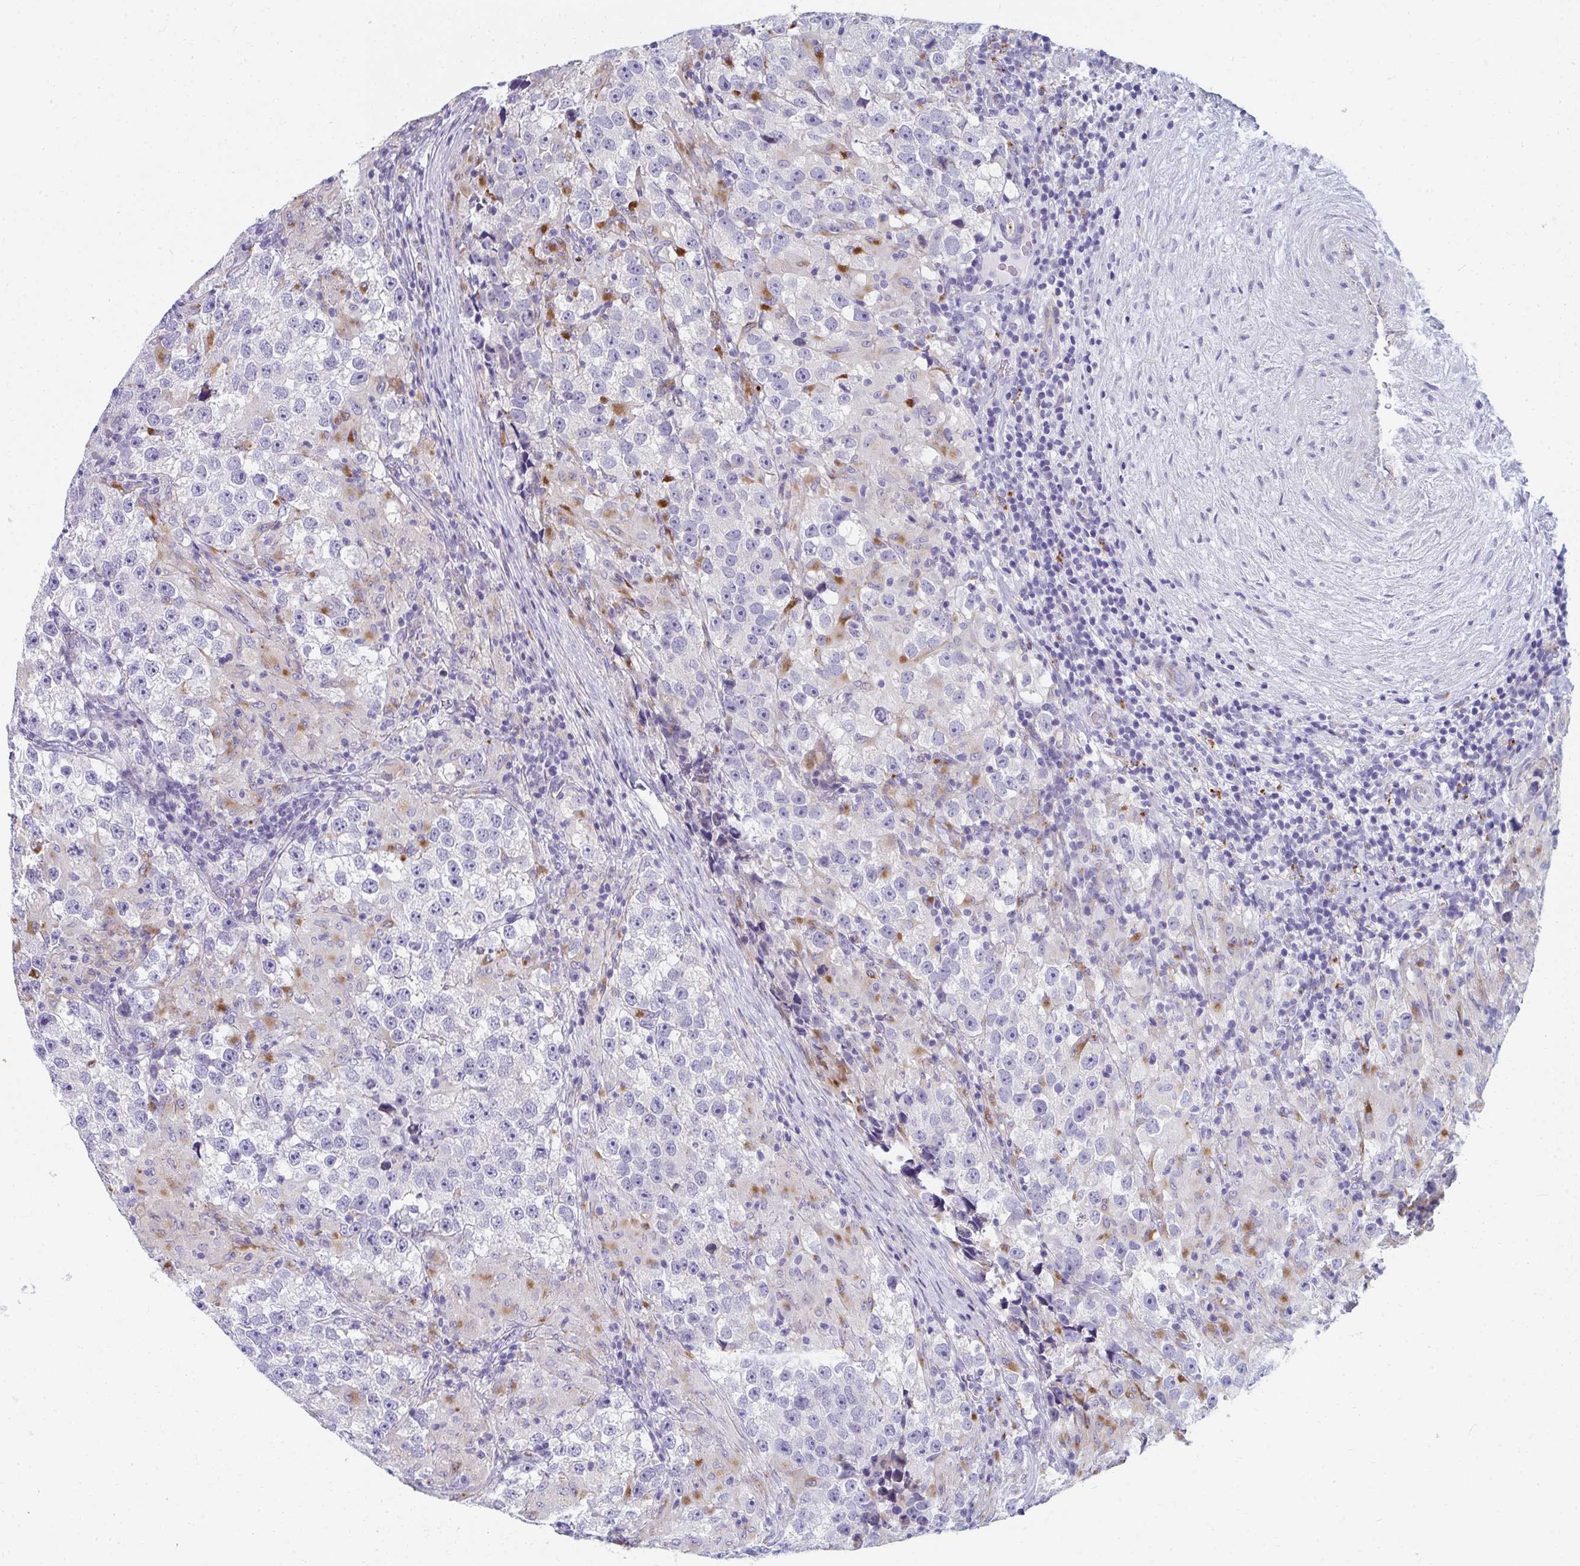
{"staining": {"intensity": "negative", "quantity": "none", "location": "none"}, "tissue": "testis cancer", "cell_type": "Tumor cells", "image_type": "cancer", "snomed": [{"axis": "morphology", "description": "Seminoma, NOS"}, {"axis": "topography", "description": "Testis"}], "caption": "An immunohistochemistry photomicrograph of testis seminoma is shown. There is no staining in tumor cells of testis seminoma.", "gene": "EIF1AD", "patient": {"sex": "male", "age": 46}}